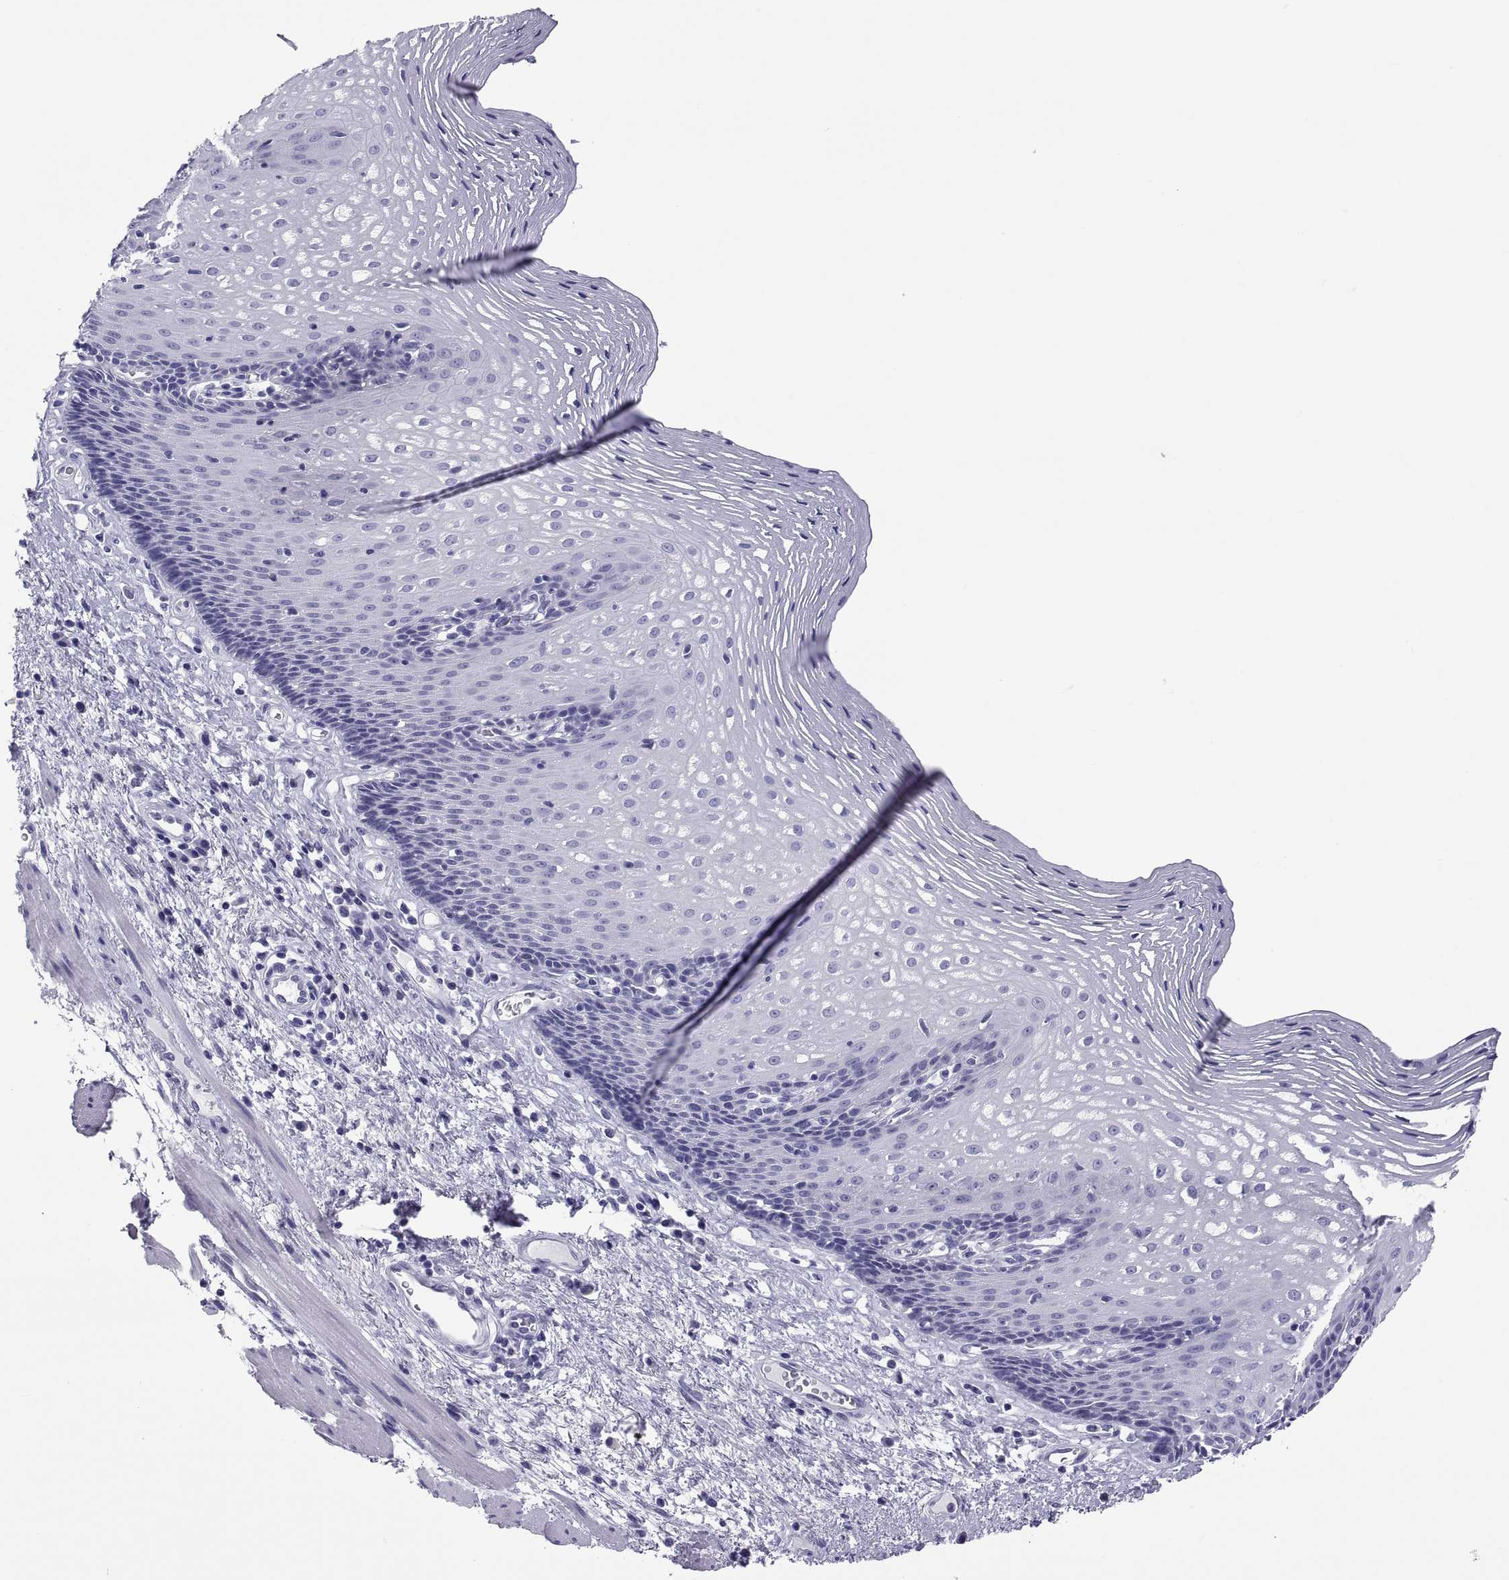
{"staining": {"intensity": "negative", "quantity": "none", "location": "none"}, "tissue": "esophagus", "cell_type": "Squamous epithelial cells", "image_type": "normal", "snomed": [{"axis": "morphology", "description": "Normal tissue, NOS"}, {"axis": "topography", "description": "Esophagus"}], "caption": "The histopathology image exhibits no significant expression in squamous epithelial cells of esophagus.", "gene": "QRICH2", "patient": {"sex": "male", "age": 76}}